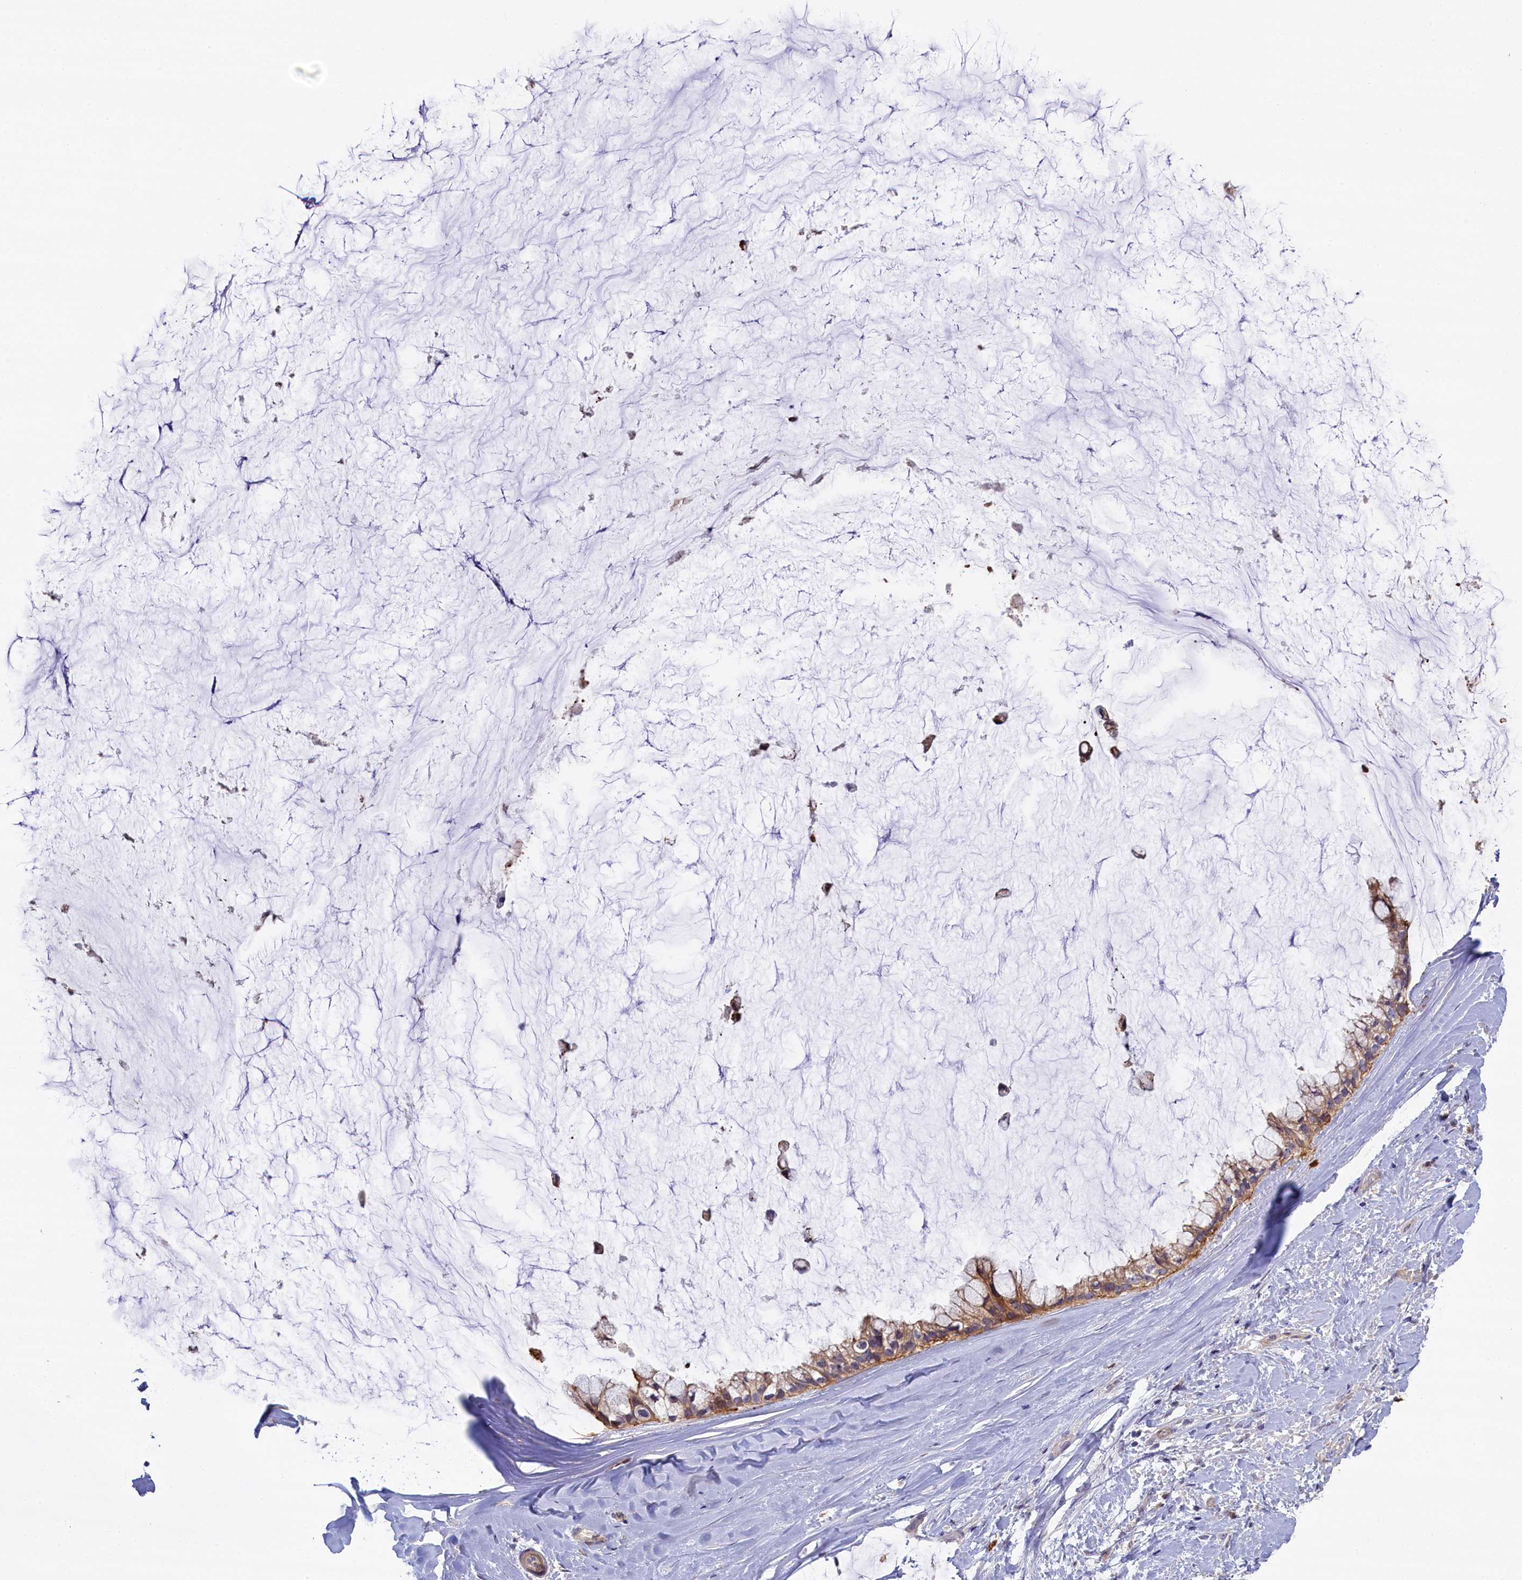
{"staining": {"intensity": "moderate", "quantity": ">75%", "location": "cytoplasmic/membranous"}, "tissue": "ovarian cancer", "cell_type": "Tumor cells", "image_type": "cancer", "snomed": [{"axis": "morphology", "description": "Cystadenocarcinoma, mucinous, NOS"}, {"axis": "topography", "description": "Ovary"}], "caption": "Immunohistochemical staining of human ovarian cancer exhibits moderate cytoplasmic/membranous protein positivity in approximately >75% of tumor cells. Ihc stains the protein of interest in brown and the nuclei are stained blue.", "gene": "CCL23", "patient": {"sex": "female", "age": 39}}